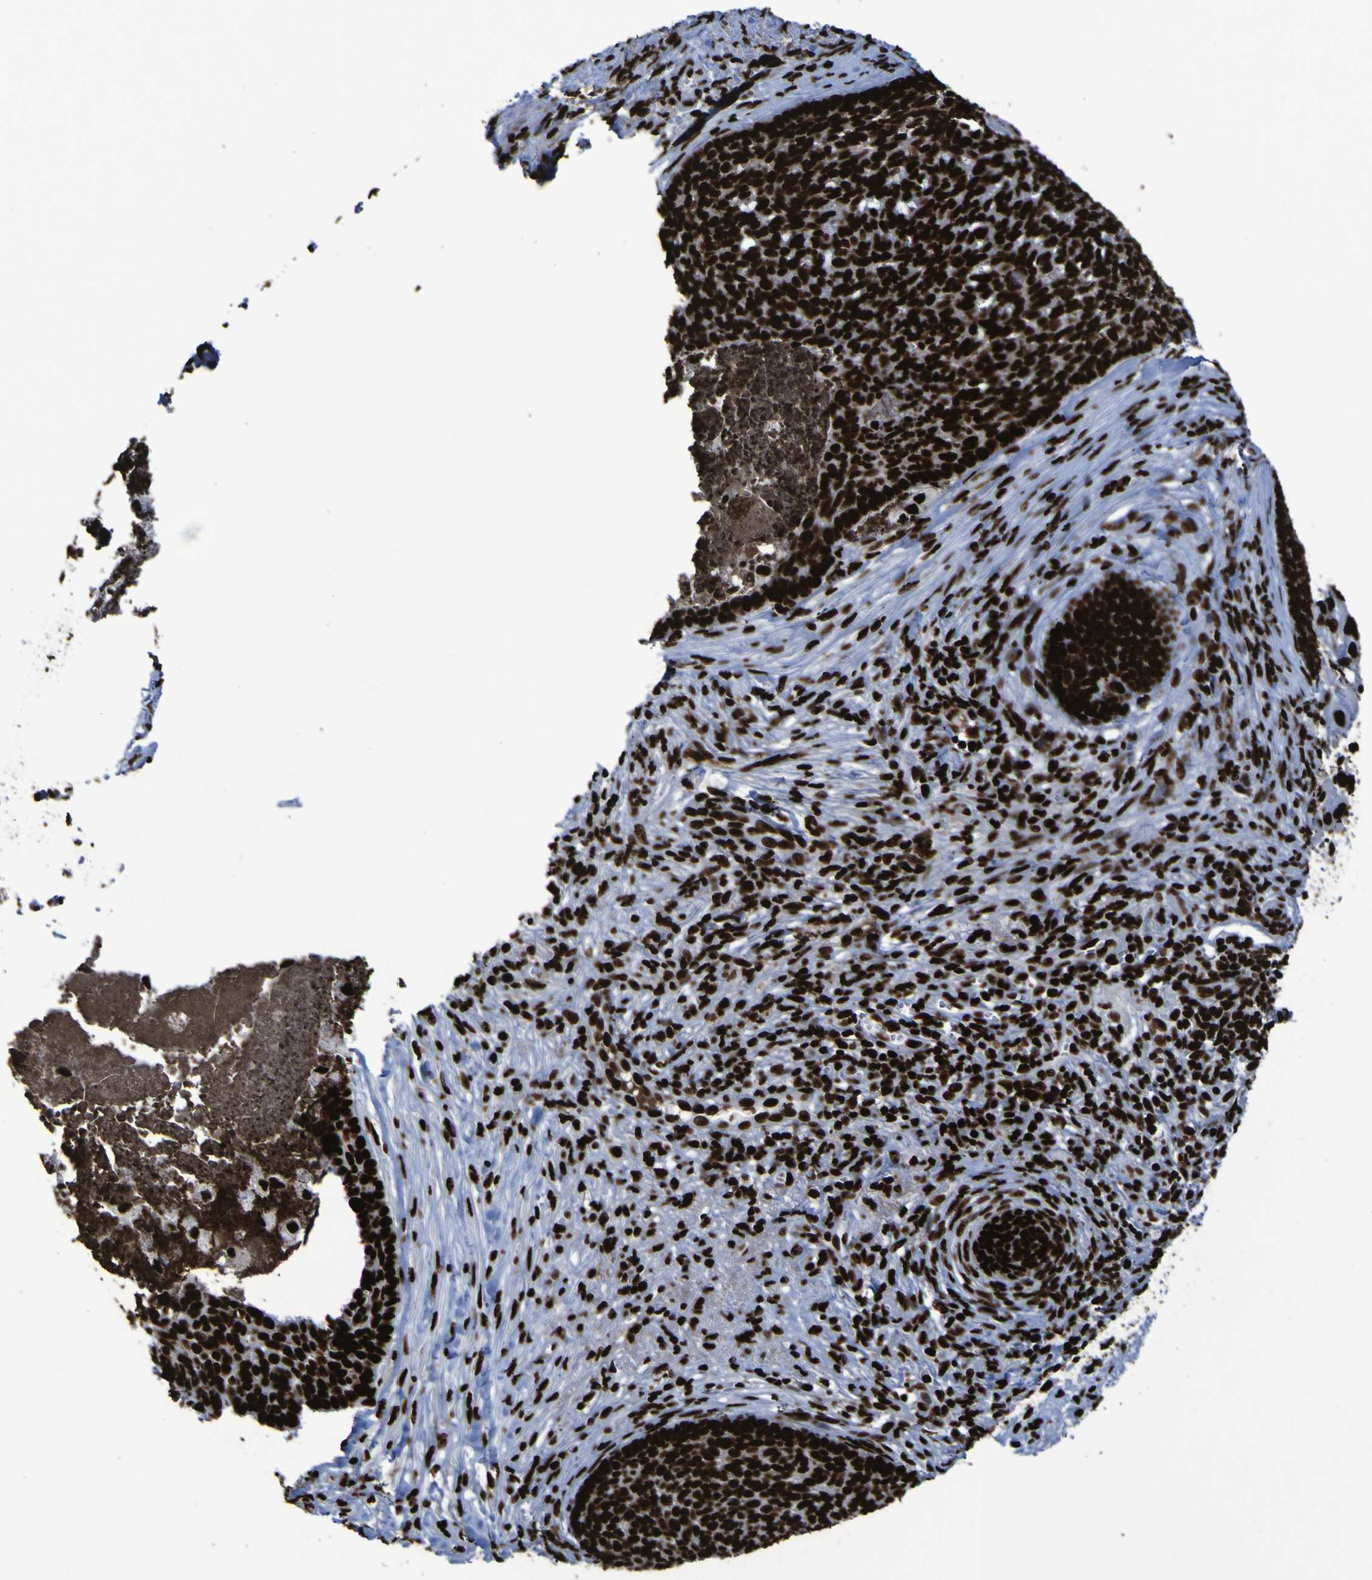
{"staining": {"intensity": "strong", "quantity": ">75%", "location": "nuclear"}, "tissue": "skin cancer", "cell_type": "Tumor cells", "image_type": "cancer", "snomed": [{"axis": "morphology", "description": "Basal cell carcinoma"}, {"axis": "topography", "description": "Skin"}], "caption": "Immunohistochemical staining of human skin cancer (basal cell carcinoma) exhibits high levels of strong nuclear protein staining in approximately >75% of tumor cells. The protein of interest is shown in brown color, while the nuclei are stained blue.", "gene": "NPM1", "patient": {"sex": "male", "age": 84}}